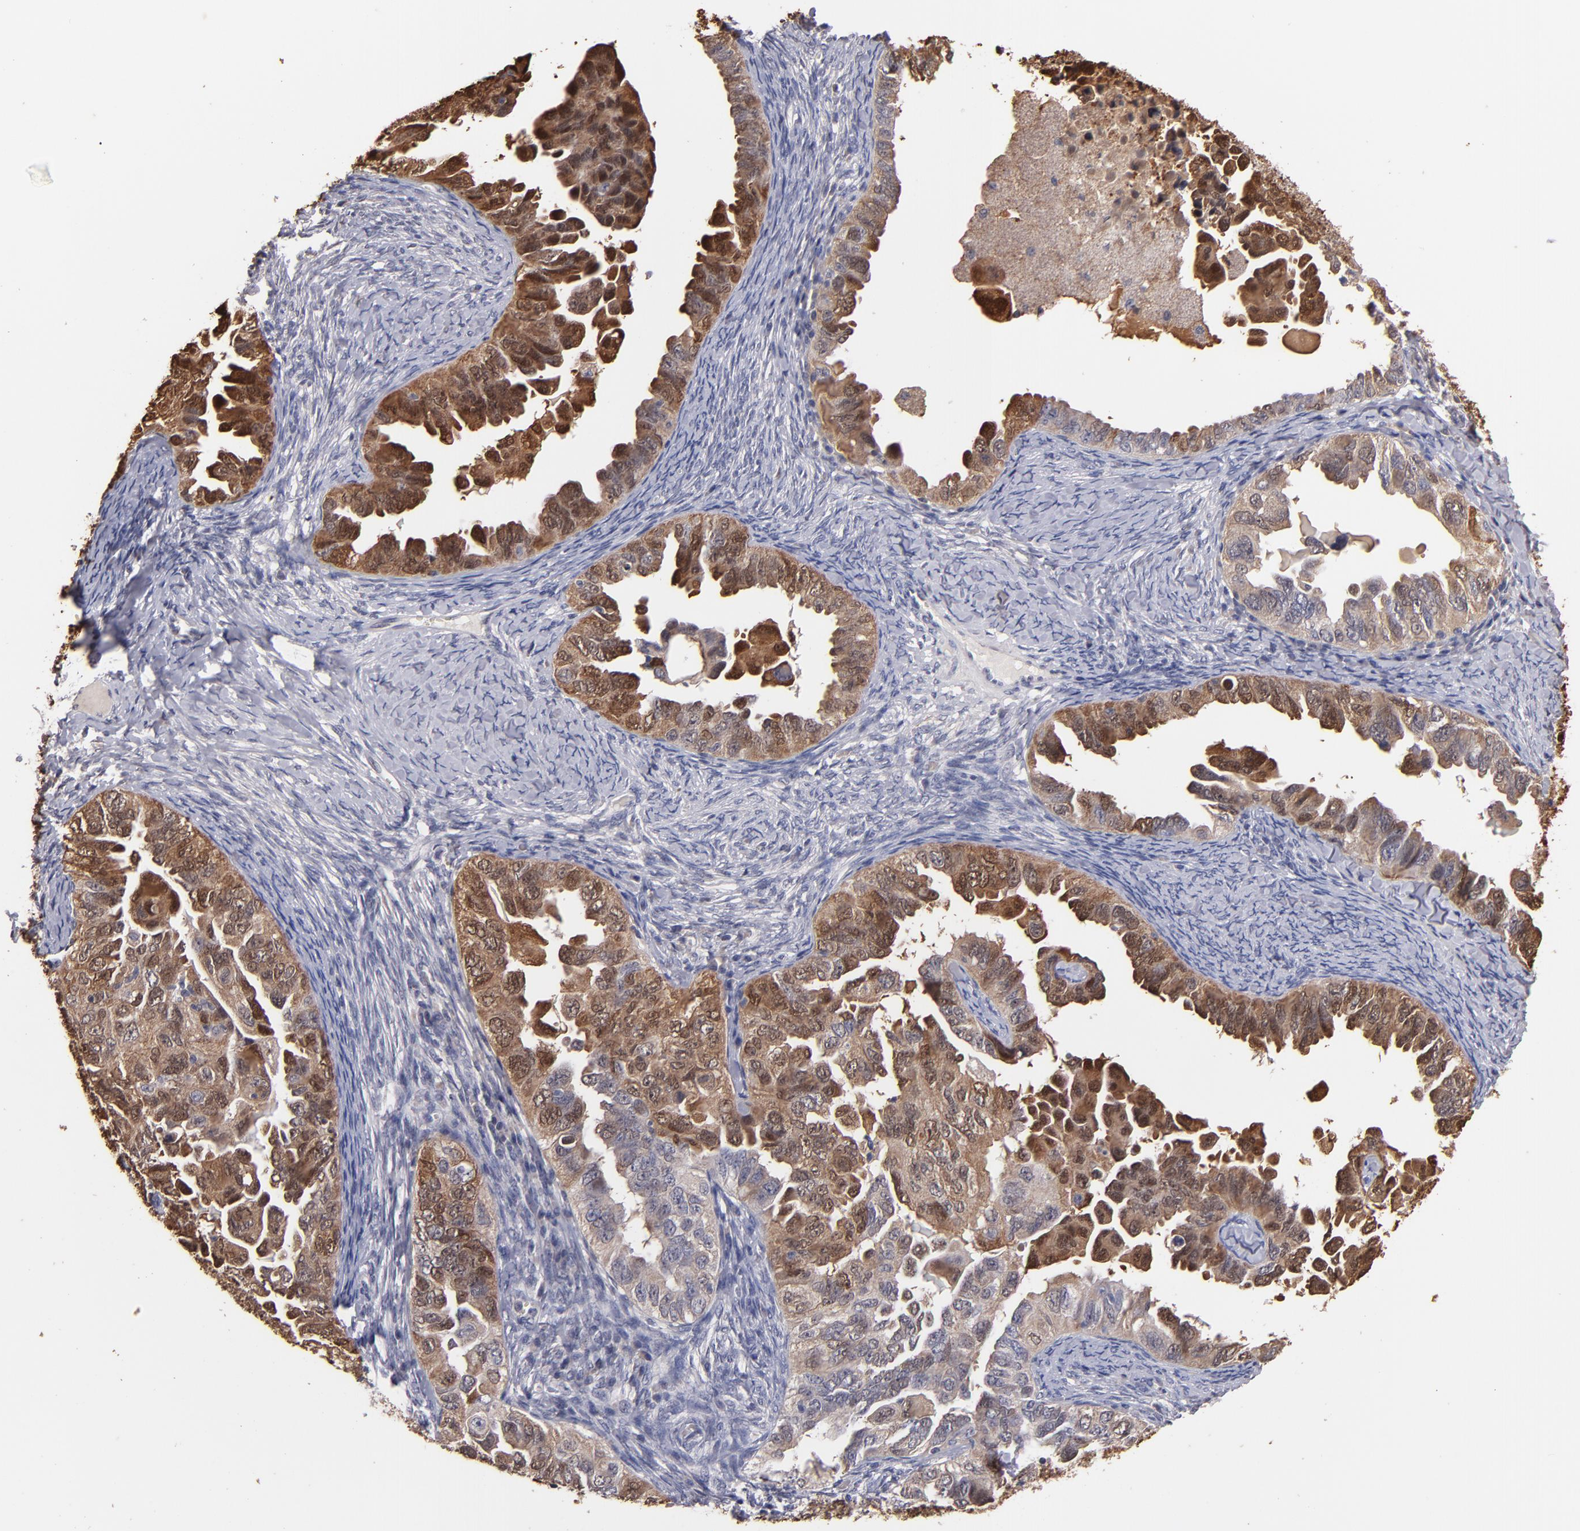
{"staining": {"intensity": "strong", "quantity": ">75%", "location": "cytoplasmic/membranous,nuclear"}, "tissue": "ovarian cancer", "cell_type": "Tumor cells", "image_type": "cancer", "snomed": [{"axis": "morphology", "description": "Cystadenocarcinoma, serous, NOS"}, {"axis": "topography", "description": "Ovary"}], "caption": "Immunohistochemistry (IHC) (DAB (3,3'-diaminobenzidine)) staining of serous cystadenocarcinoma (ovarian) displays strong cytoplasmic/membranous and nuclear protein expression in approximately >75% of tumor cells. The staining is performed using DAB brown chromogen to label protein expression. The nuclei are counter-stained blue using hematoxylin.", "gene": "S100A1", "patient": {"sex": "female", "age": 82}}